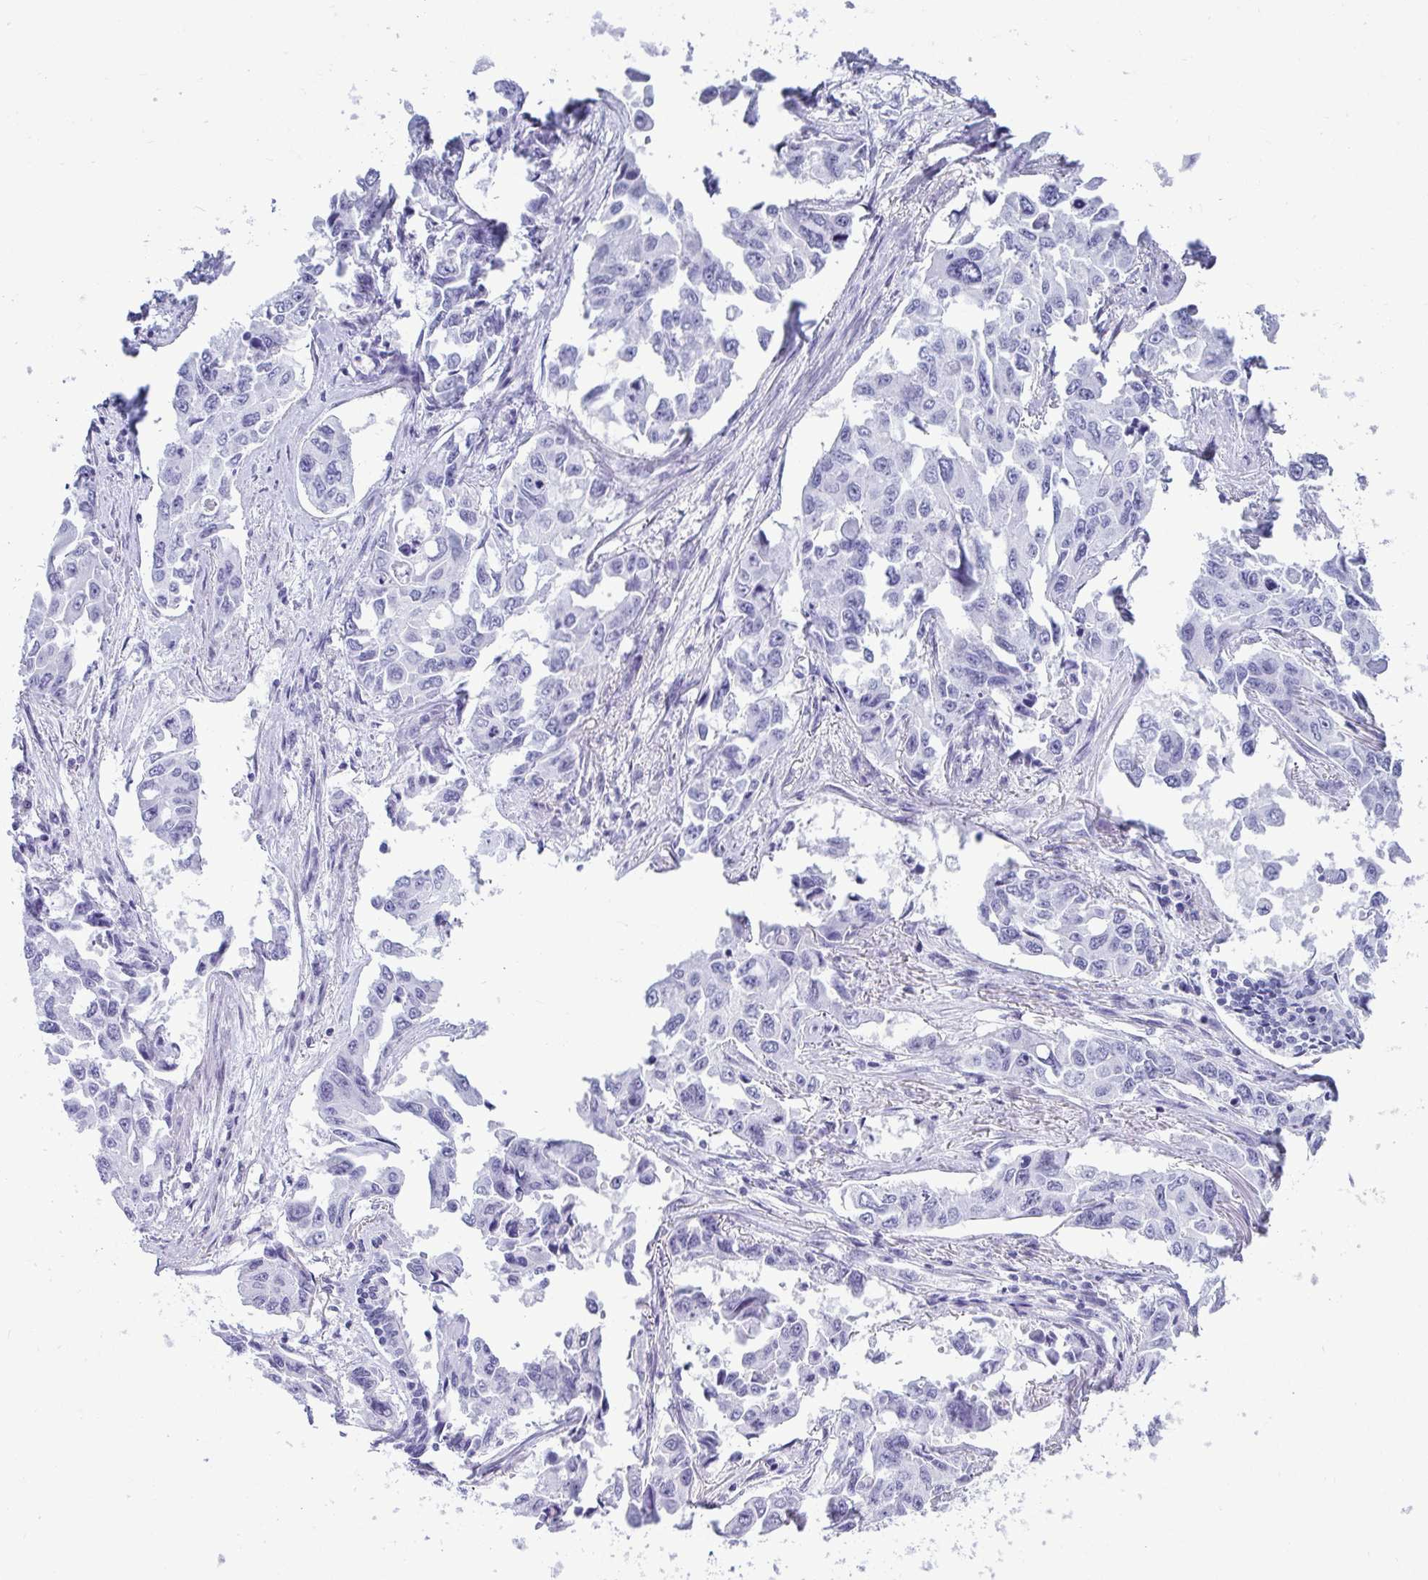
{"staining": {"intensity": "negative", "quantity": "none", "location": "none"}, "tissue": "lung cancer", "cell_type": "Tumor cells", "image_type": "cancer", "snomed": [{"axis": "morphology", "description": "Adenocarcinoma, NOS"}, {"axis": "topography", "description": "Lung"}], "caption": "An immunohistochemistry histopathology image of lung cancer (adenocarcinoma) is shown. There is no staining in tumor cells of lung cancer (adenocarcinoma).", "gene": "CLGN", "patient": {"sex": "male", "age": 64}}